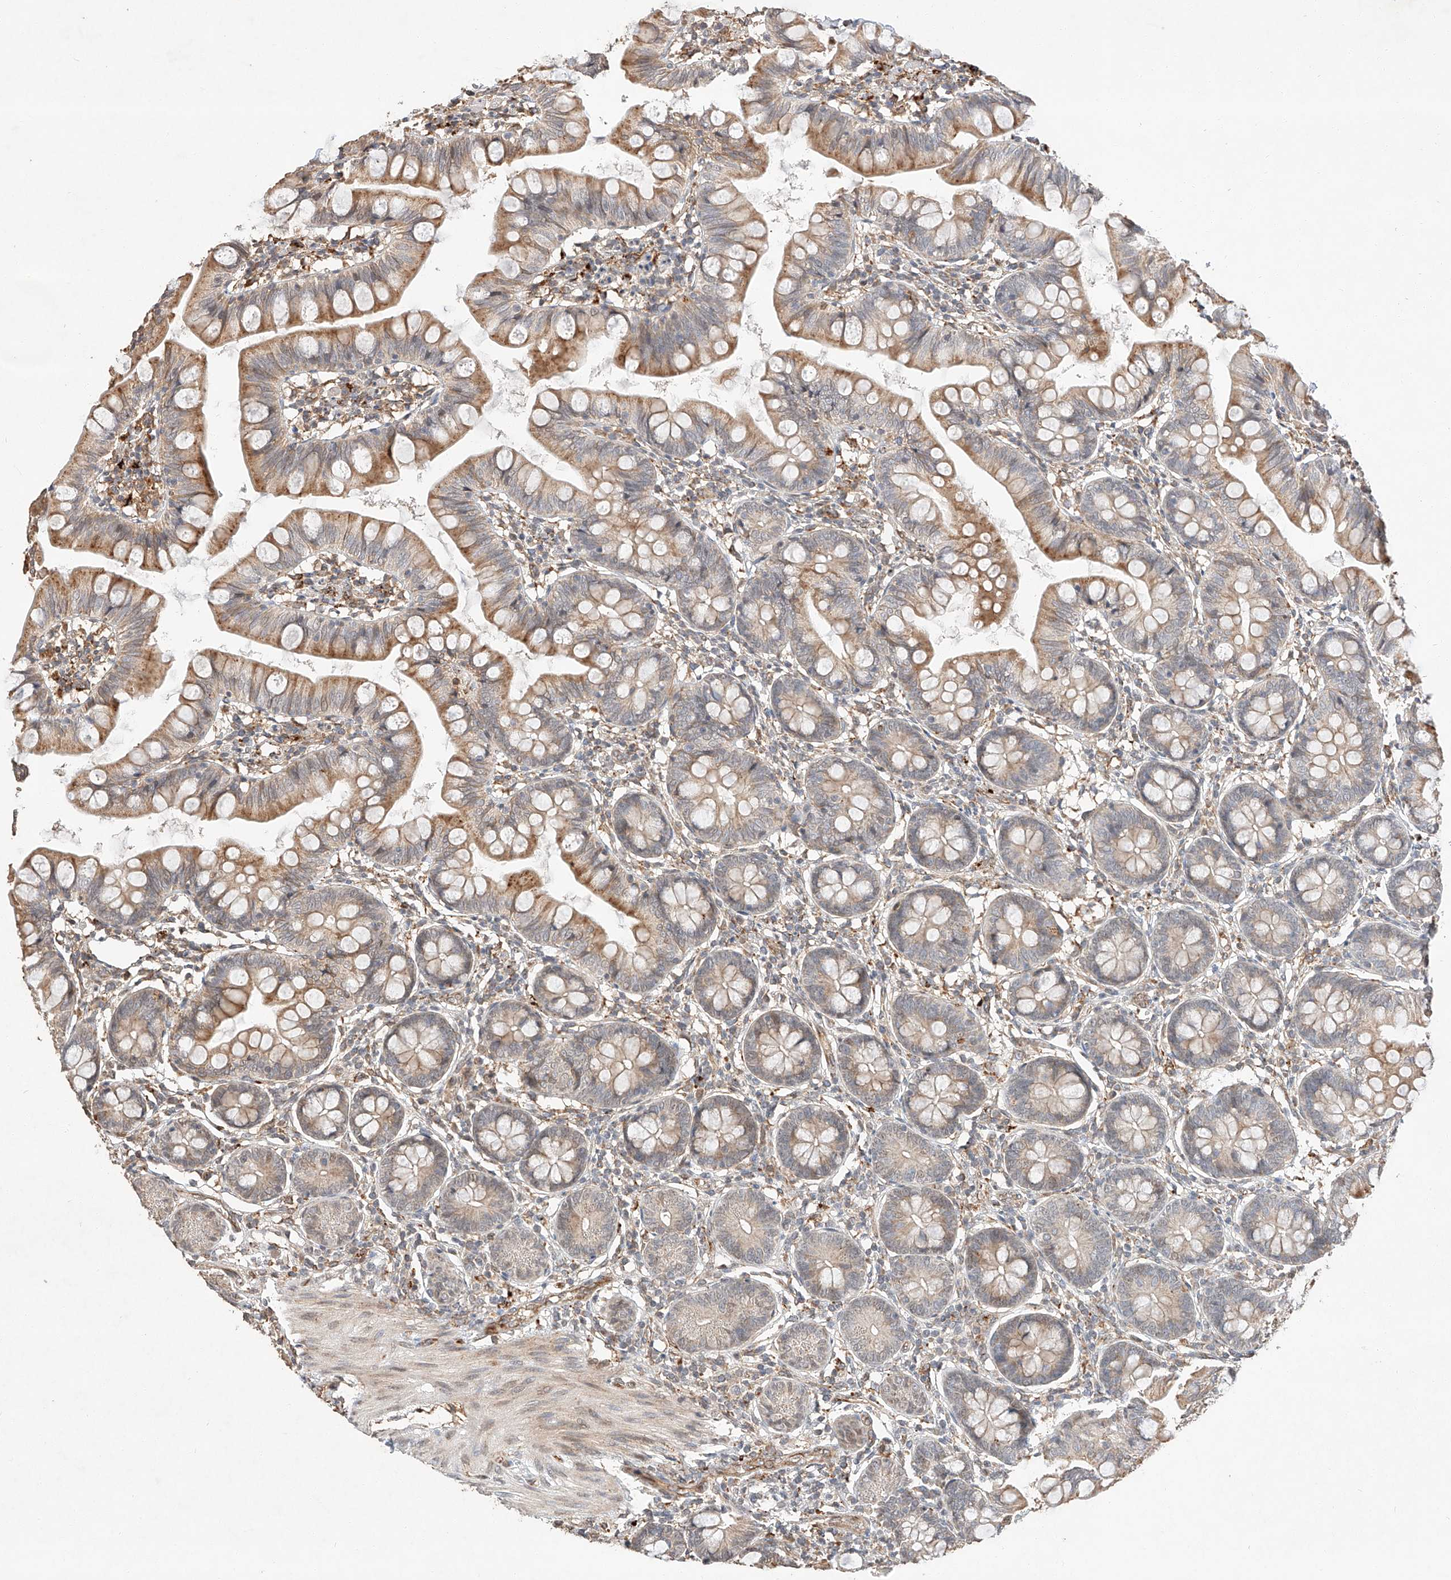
{"staining": {"intensity": "moderate", "quantity": "25%-75%", "location": "cytoplasmic/membranous"}, "tissue": "small intestine", "cell_type": "Glandular cells", "image_type": "normal", "snomed": [{"axis": "morphology", "description": "Normal tissue, NOS"}, {"axis": "topography", "description": "Small intestine"}], "caption": "Immunohistochemical staining of normal small intestine demonstrates medium levels of moderate cytoplasmic/membranous expression in approximately 25%-75% of glandular cells.", "gene": "SUSD6", "patient": {"sex": "male", "age": 7}}